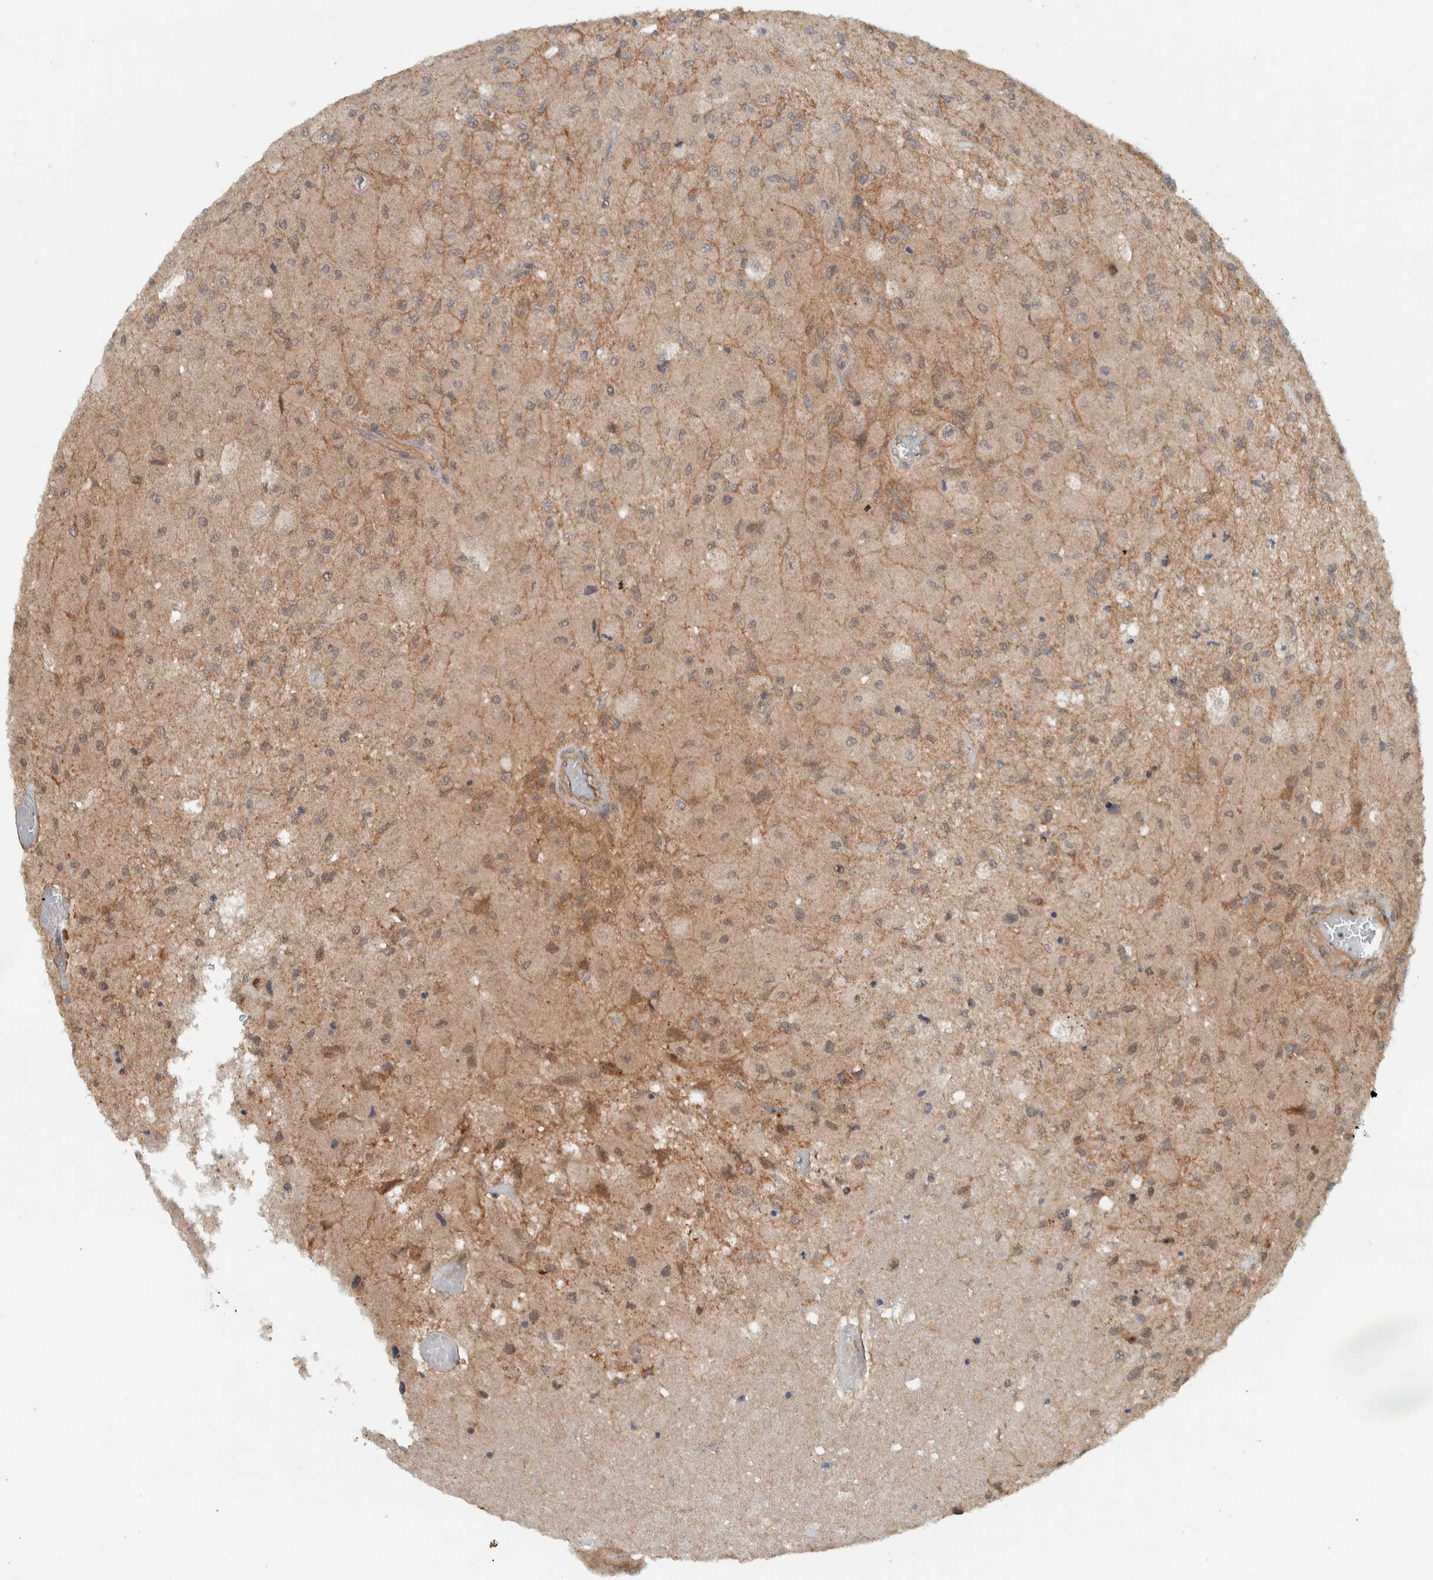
{"staining": {"intensity": "weak", "quantity": "<25%", "location": "cytoplasmic/membranous"}, "tissue": "glioma", "cell_type": "Tumor cells", "image_type": "cancer", "snomed": [{"axis": "morphology", "description": "Normal tissue, NOS"}, {"axis": "morphology", "description": "Glioma, malignant, High grade"}, {"axis": "topography", "description": "Cerebral cortex"}], "caption": "High magnification brightfield microscopy of malignant high-grade glioma stained with DAB (3,3'-diaminobenzidine) (brown) and counterstained with hematoxylin (blue): tumor cells show no significant positivity. (Stains: DAB (3,3'-diaminobenzidine) immunohistochemistry with hematoxylin counter stain, Microscopy: brightfield microscopy at high magnification).", "gene": "KLHL6", "patient": {"sex": "male", "age": 77}}